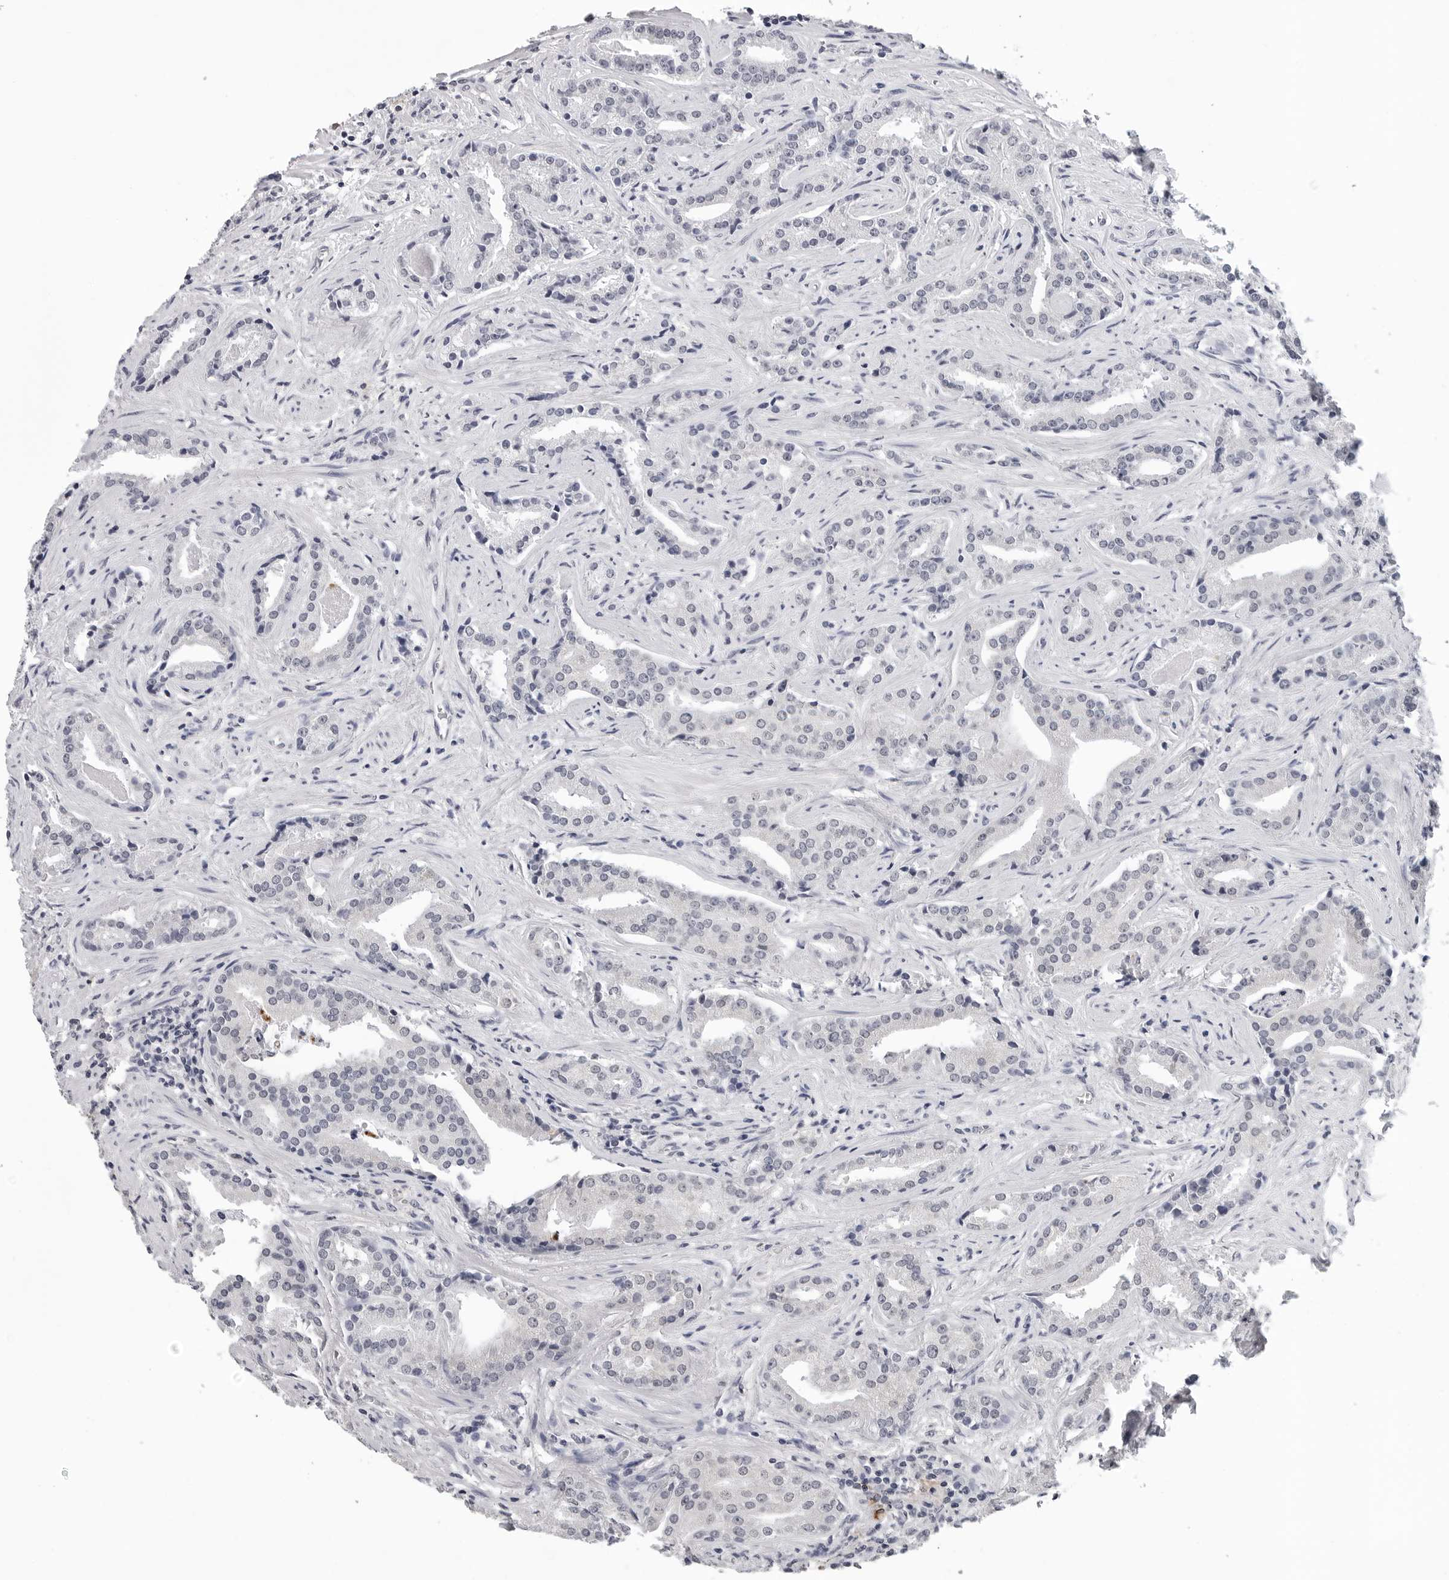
{"staining": {"intensity": "negative", "quantity": "none", "location": "none"}, "tissue": "prostate cancer", "cell_type": "Tumor cells", "image_type": "cancer", "snomed": [{"axis": "morphology", "description": "Adenocarcinoma, Low grade"}, {"axis": "topography", "description": "Prostate"}], "caption": "DAB (3,3'-diaminobenzidine) immunohistochemical staining of prostate cancer (adenocarcinoma (low-grade)) demonstrates no significant positivity in tumor cells.", "gene": "TRMT13", "patient": {"sex": "male", "age": 67}}